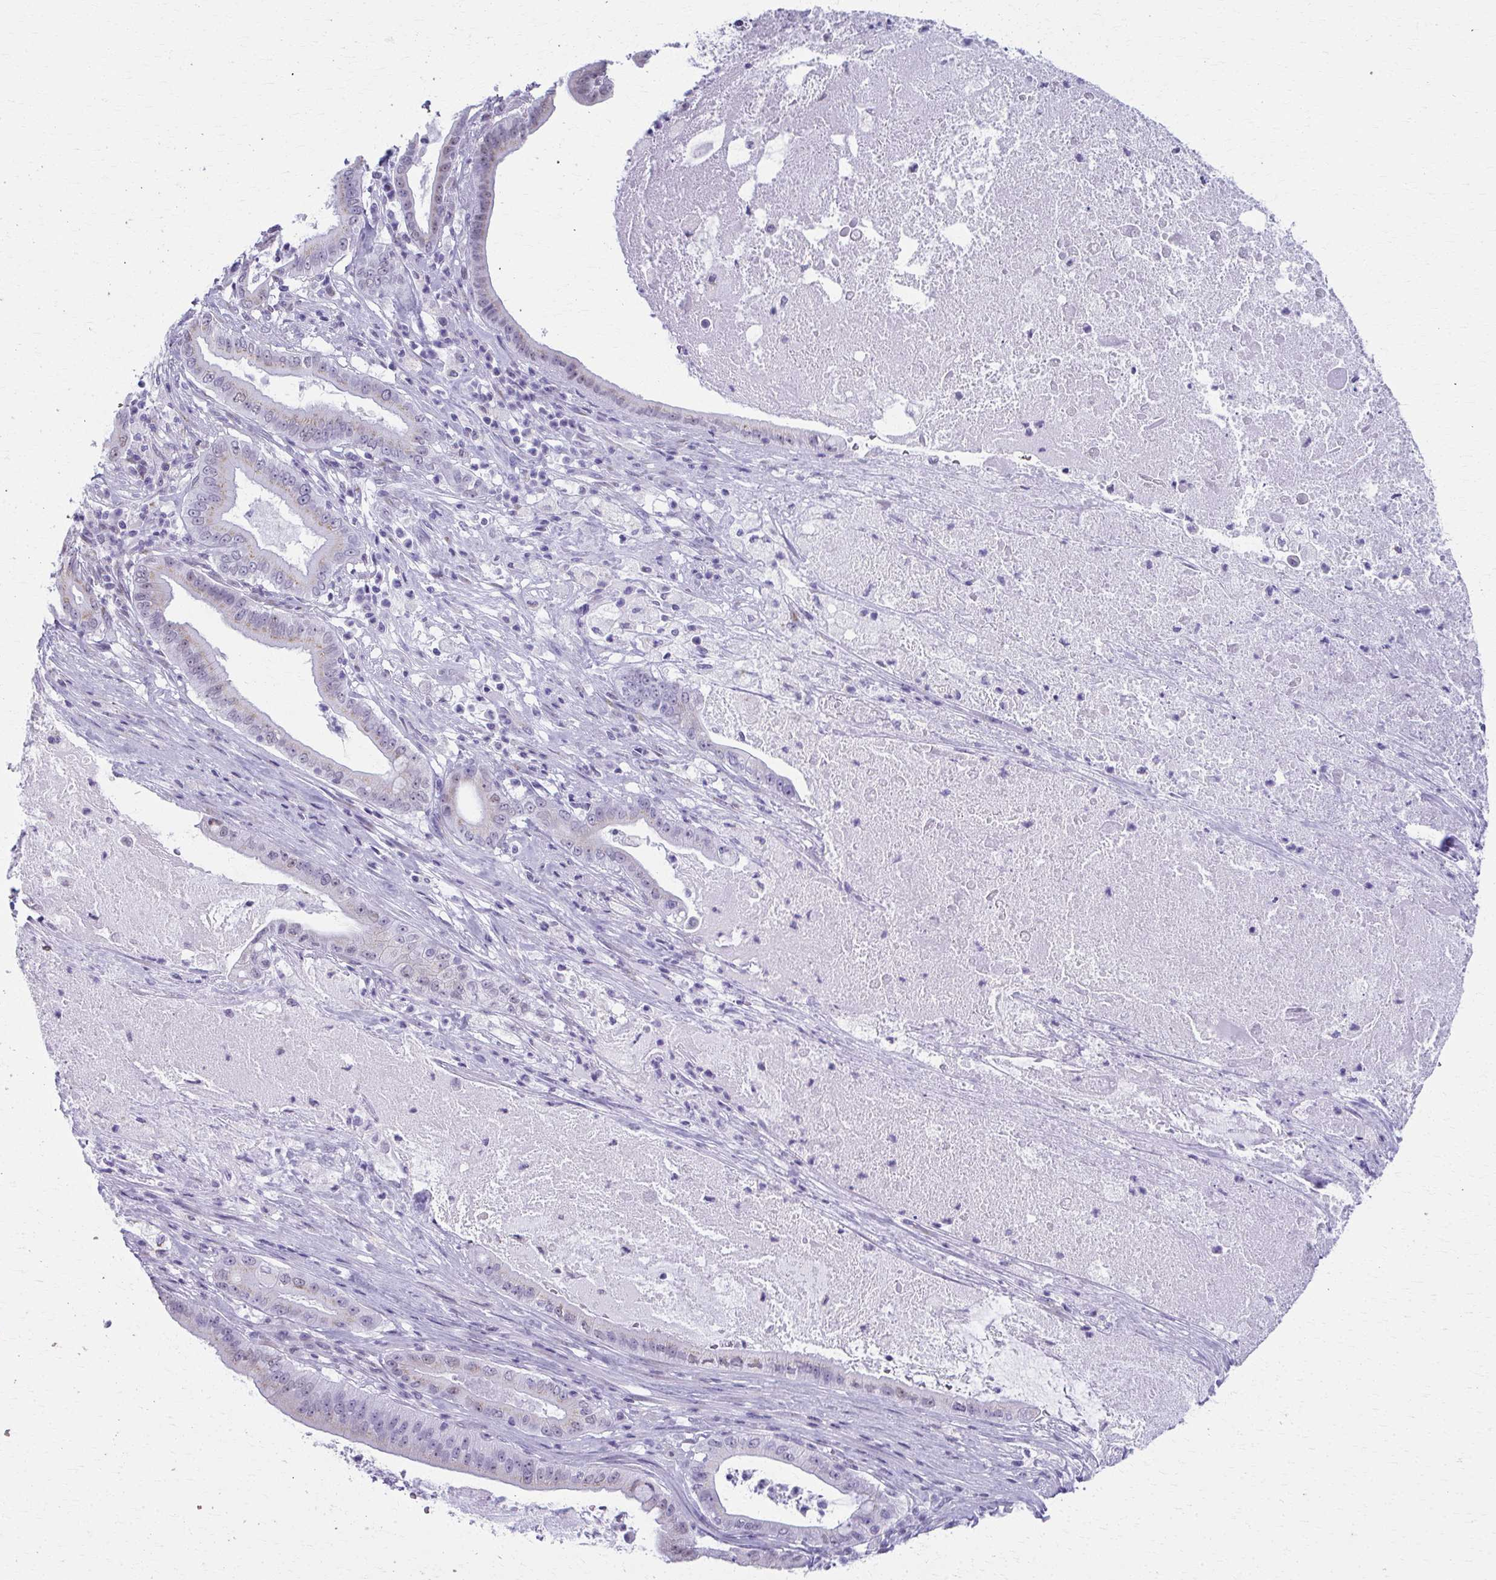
{"staining": {"intensity": "negative", "quantity": "none", "location": "none"}, "tissue": "pancreatic cancer", "cell_type": "Tumor cells", "image_type": "cancer", "snomed": [{"axis": "morphology", "description": "Adenocarcinoma, NOS"}, {"axis": "topography", "description": "Pancreas"}], "caption": "This is an immunohistochemistry histopathology image of pancreatic adenocarcinoma. There is no positivity in tumor cells.", "gene": "SCLY", "patient": {"sex": "male", "age": 71}}